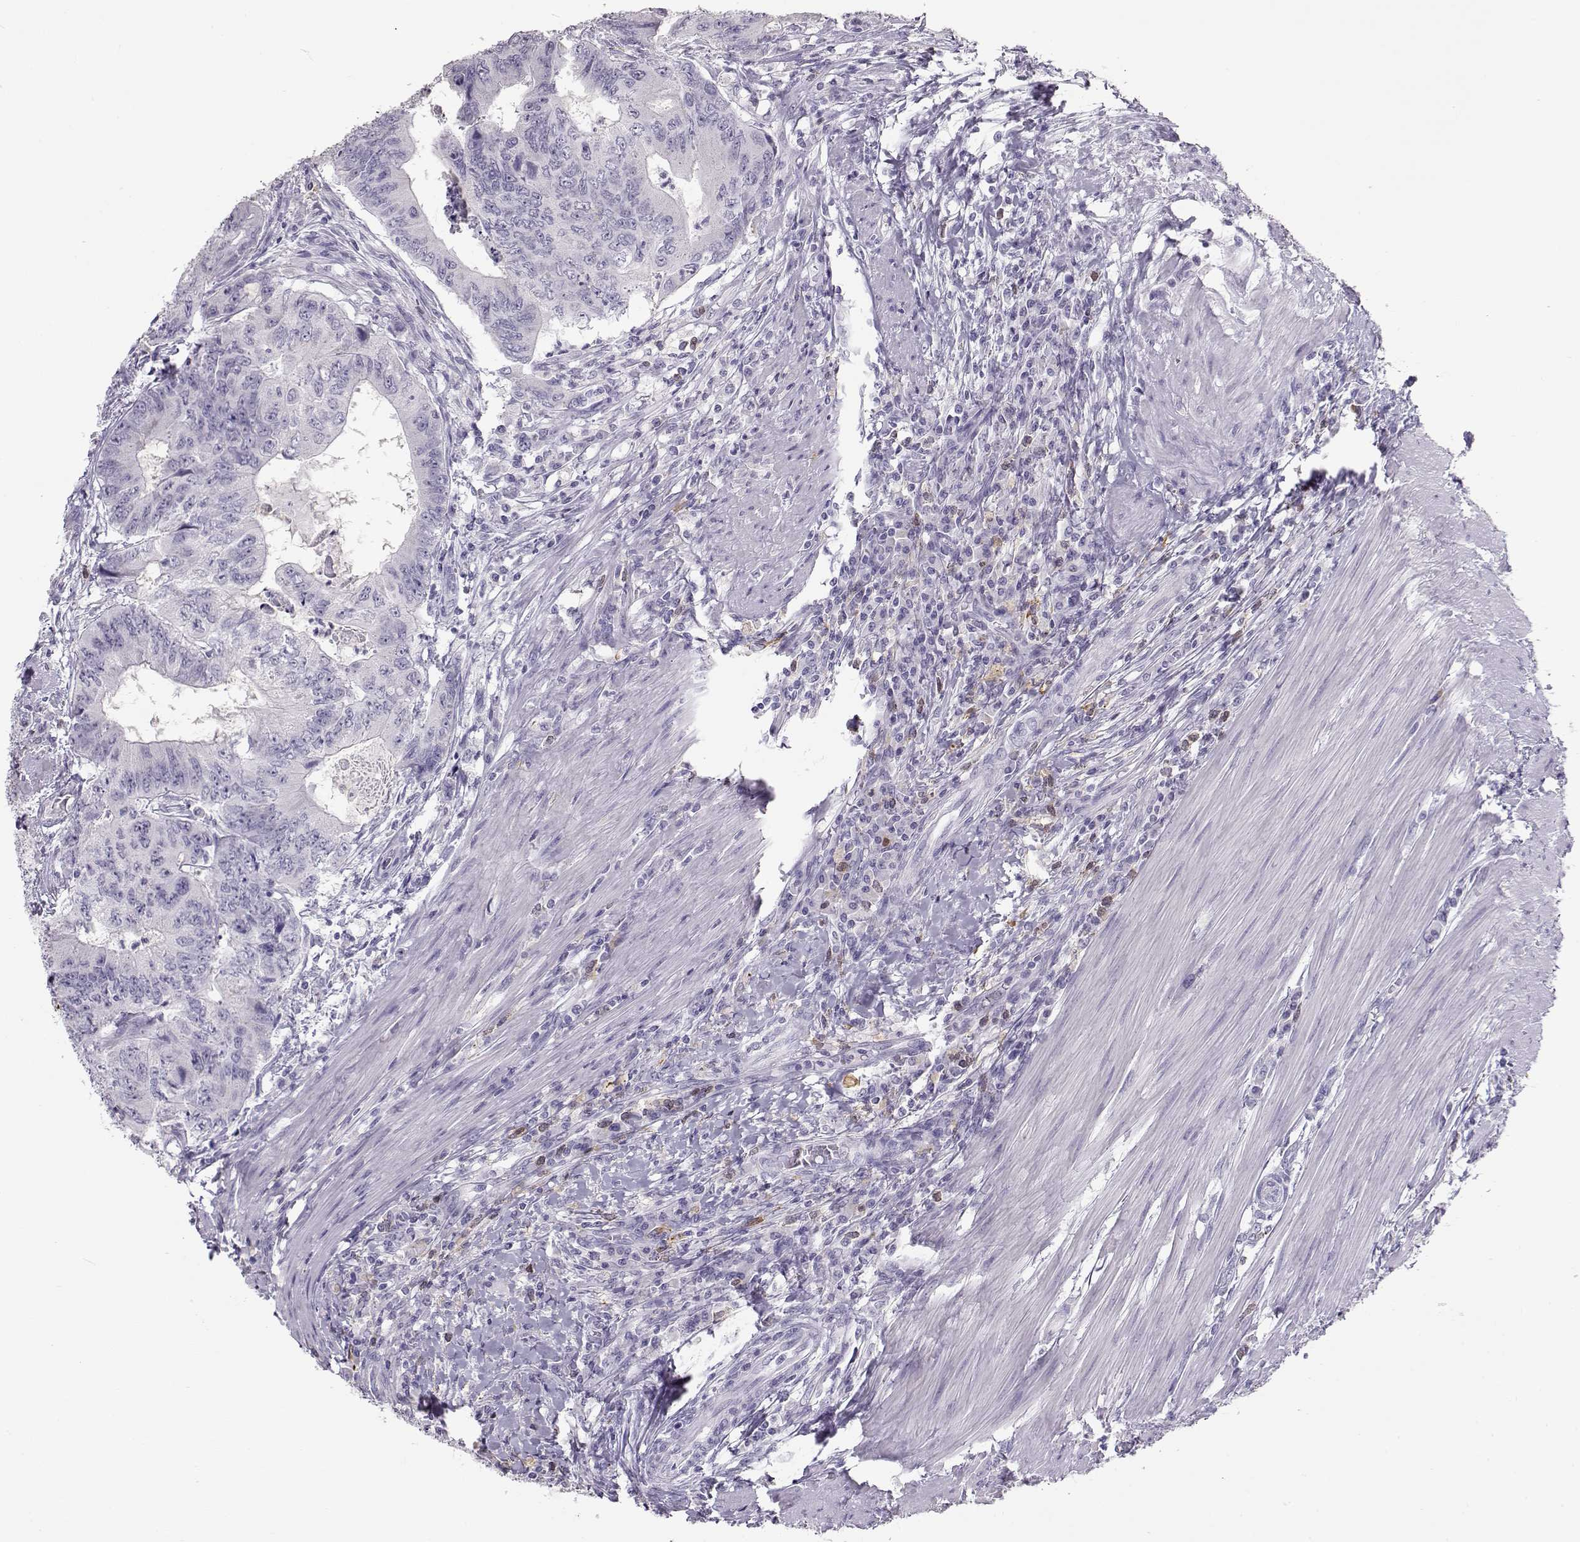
{"staining": {"intensity": "negative", "quantity": "none", "location": "none"}, "tissue": "colorectal cancer", "cell_type": "Tumor cells", "image_type": "cancer", "snomed": [{"axis": "morphology", "description": "Adenocarcinoma, NOS"}, {"axis": "topography", "description": "Colon"}], "caption": "This is a micrograph of immunohistochemistry (IHC) staining of adenocarcinoma (colorectal), which shows no staining in tumor cells.", "gene": "NUTM1", "patient": {"sex": "male", "age": 53}}